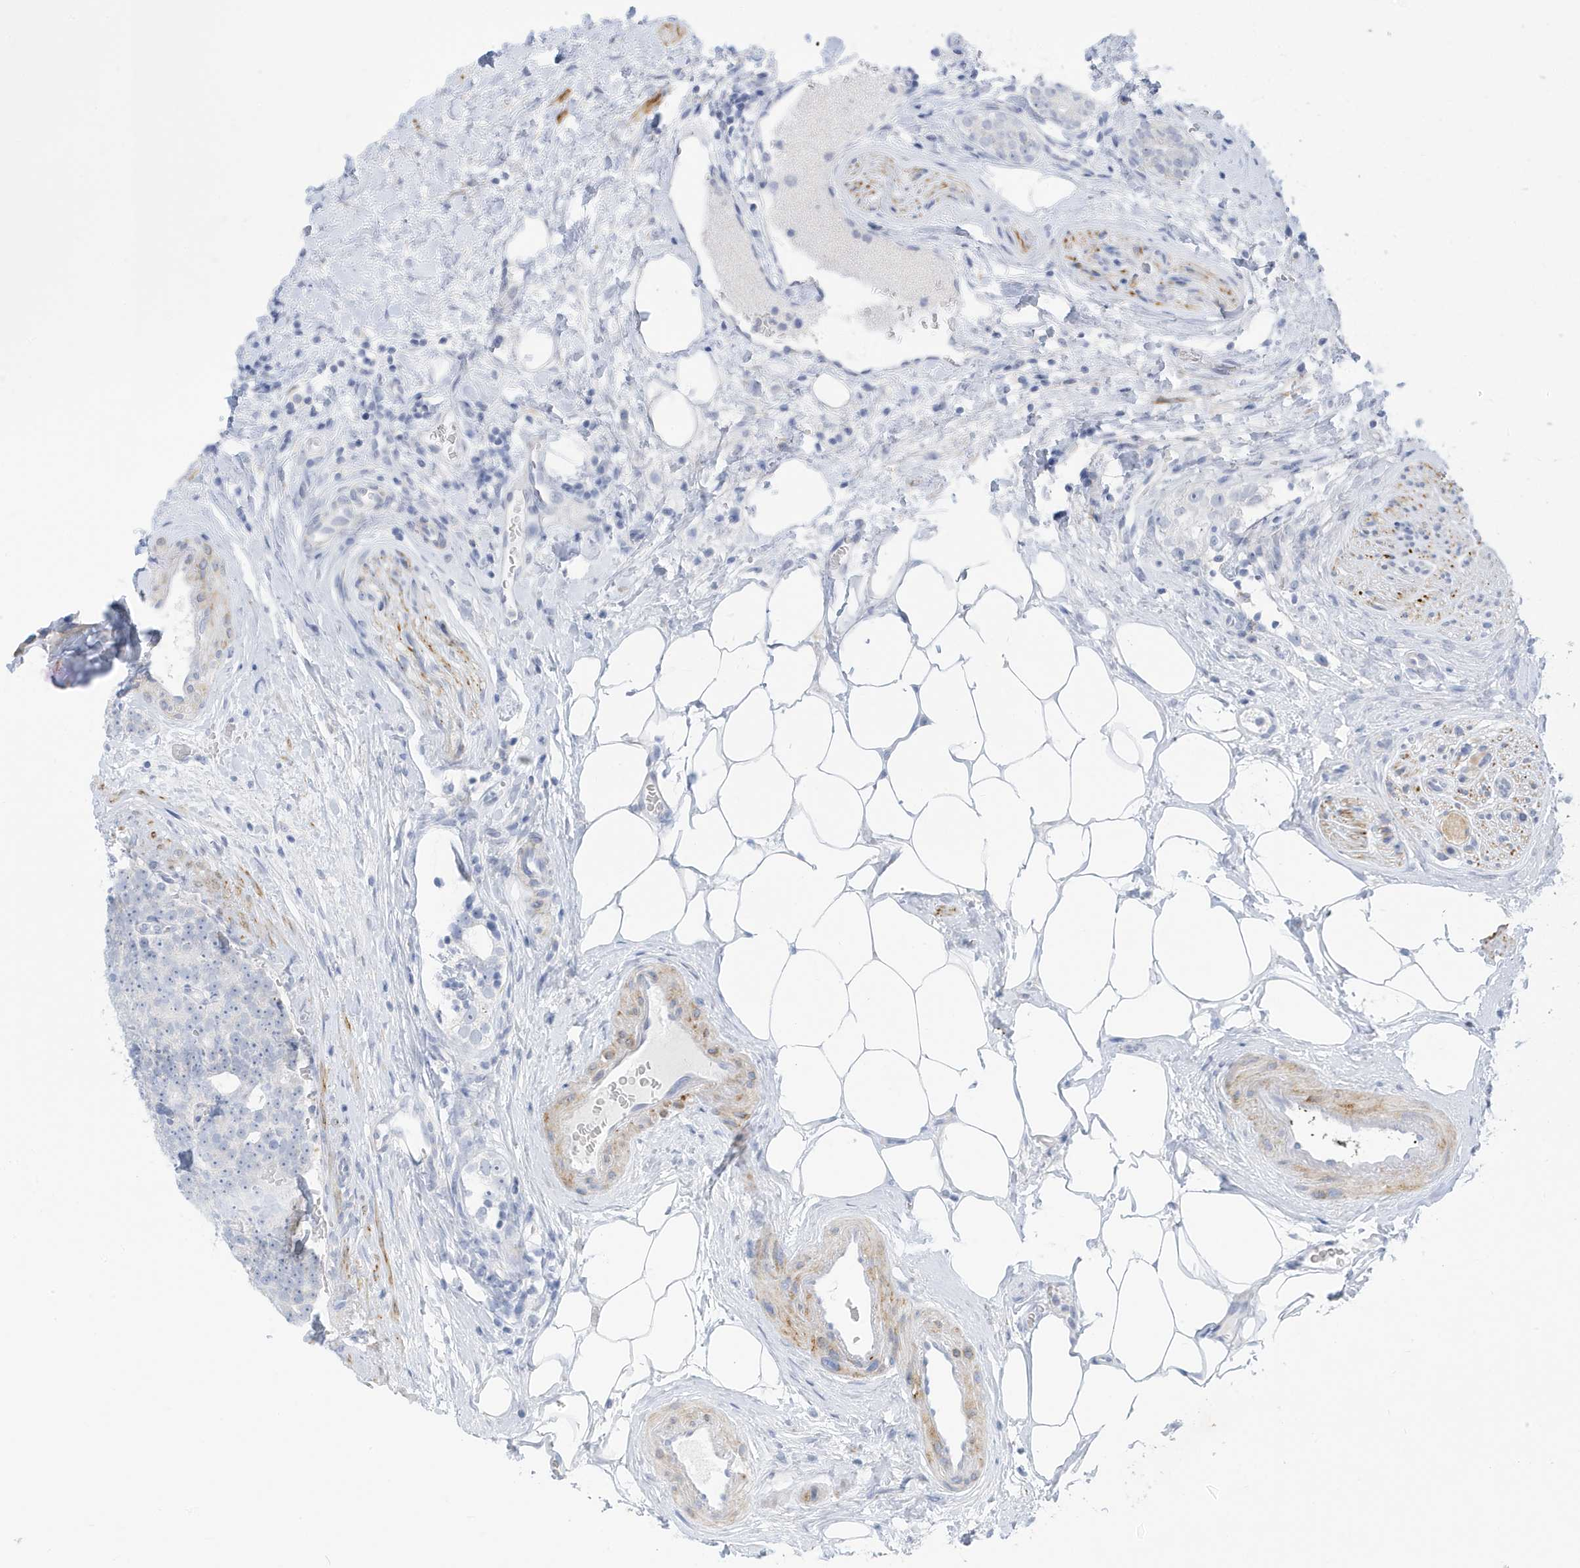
{"staining": {"intensity": "negative", "quantity": "none", "location": "none"}, "tissue": "prostate cancer", "cell_type": "Tumor cells", "image_type": "cancer", "snomed": [{"axis": "morphology", "description": "Adenocarcinoma, High grade"}, {"axis": "topography", "description": "Prostate"}], "caption": "Photomicrograph shows no significant protein staining in tumor cells of prostate cancer (adenocarcinoma (high-grade)).", "gene": "PERM1", "patient": {"sex": "male", "age": 56}}